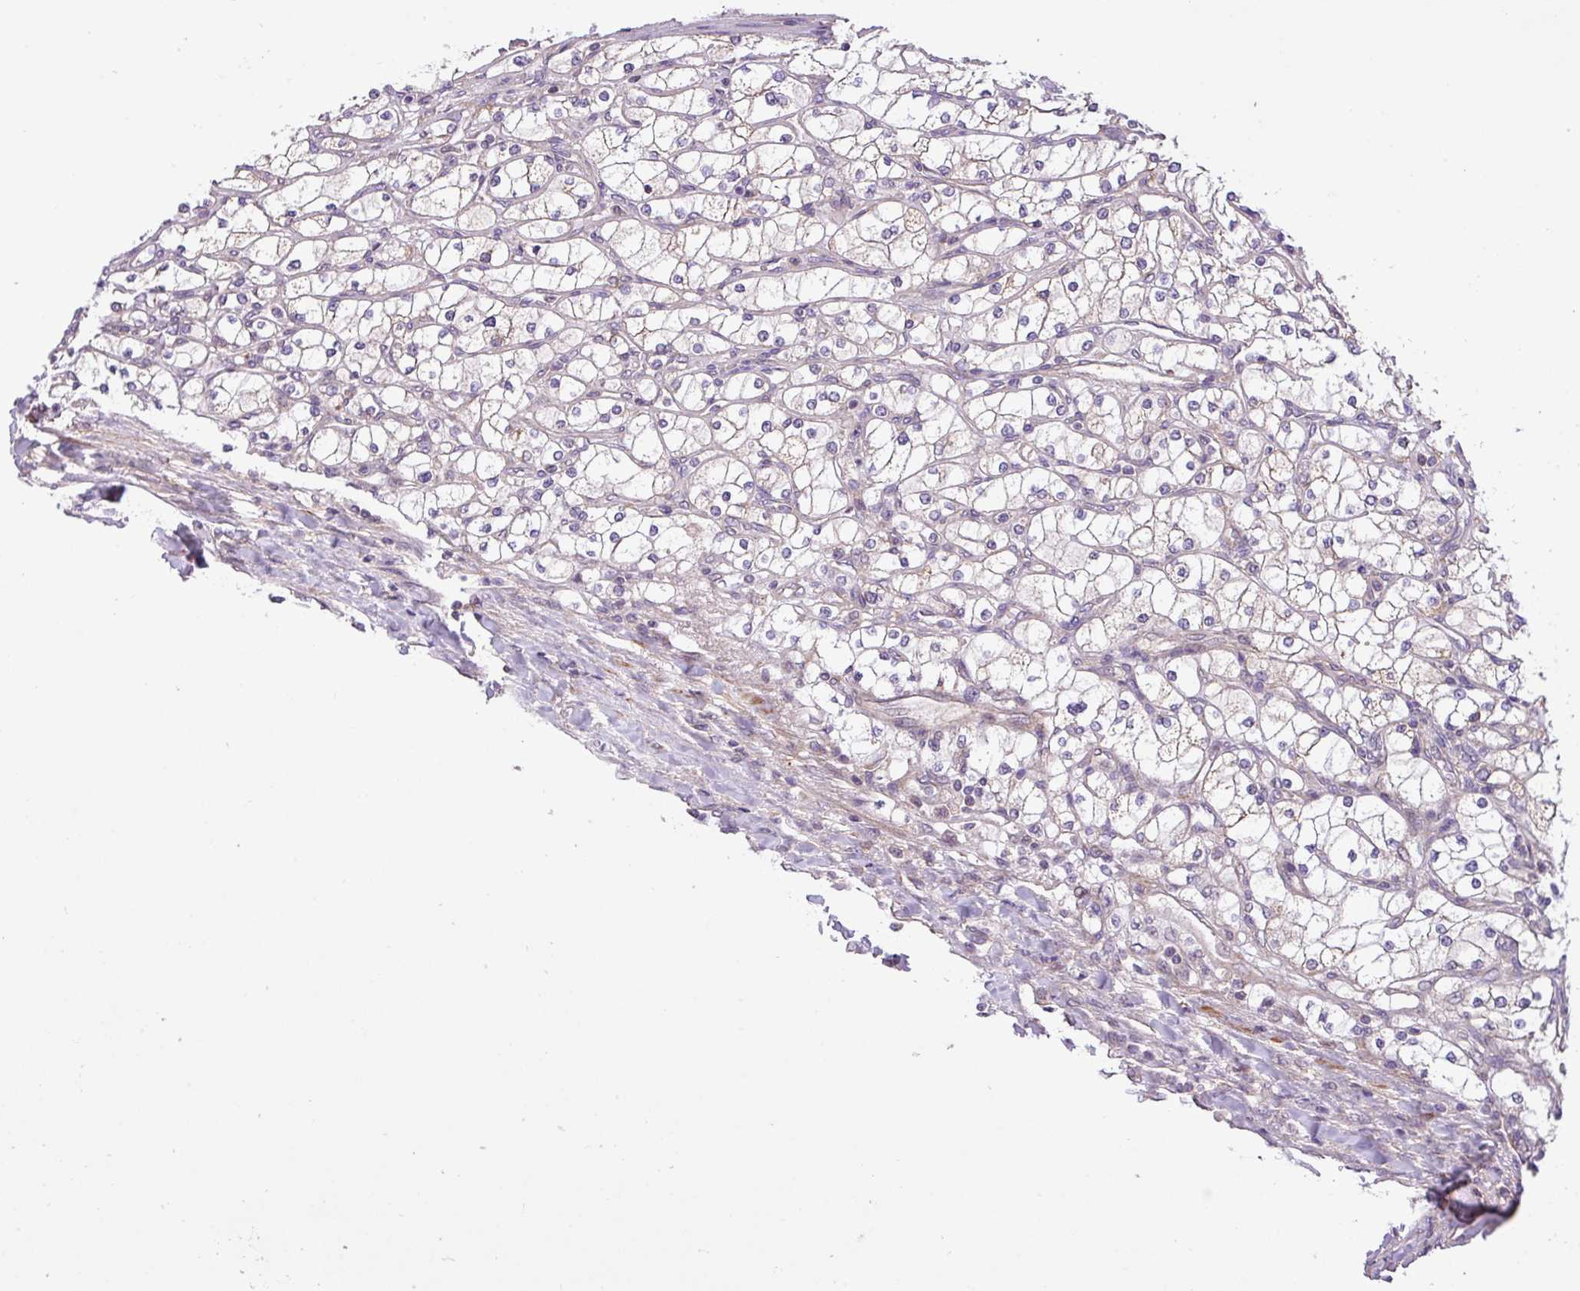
{"staining": {"intensity": "weak", "quantity": "25%-75%", "location": "cytoplasmic/membranous"}, "tissue": "renal cancer", "cell_type": "Tumor cells", "image_type": "cancer", "snomed": [{"axis": "morphology", "description": "Adenocarcinoma, NOS"}, {"axis": "topography", "description": "Kidney"}], "caption": "Approximately 25%-75% of tumor cells in human renal cancer (adenocarcinoma) reveal weak cytoplasmic/membranous protein expression as visualized by brown immunohistochemical staining.", "gene": "TIMM10B", "patient": {"sex": "male", "age": 80}}